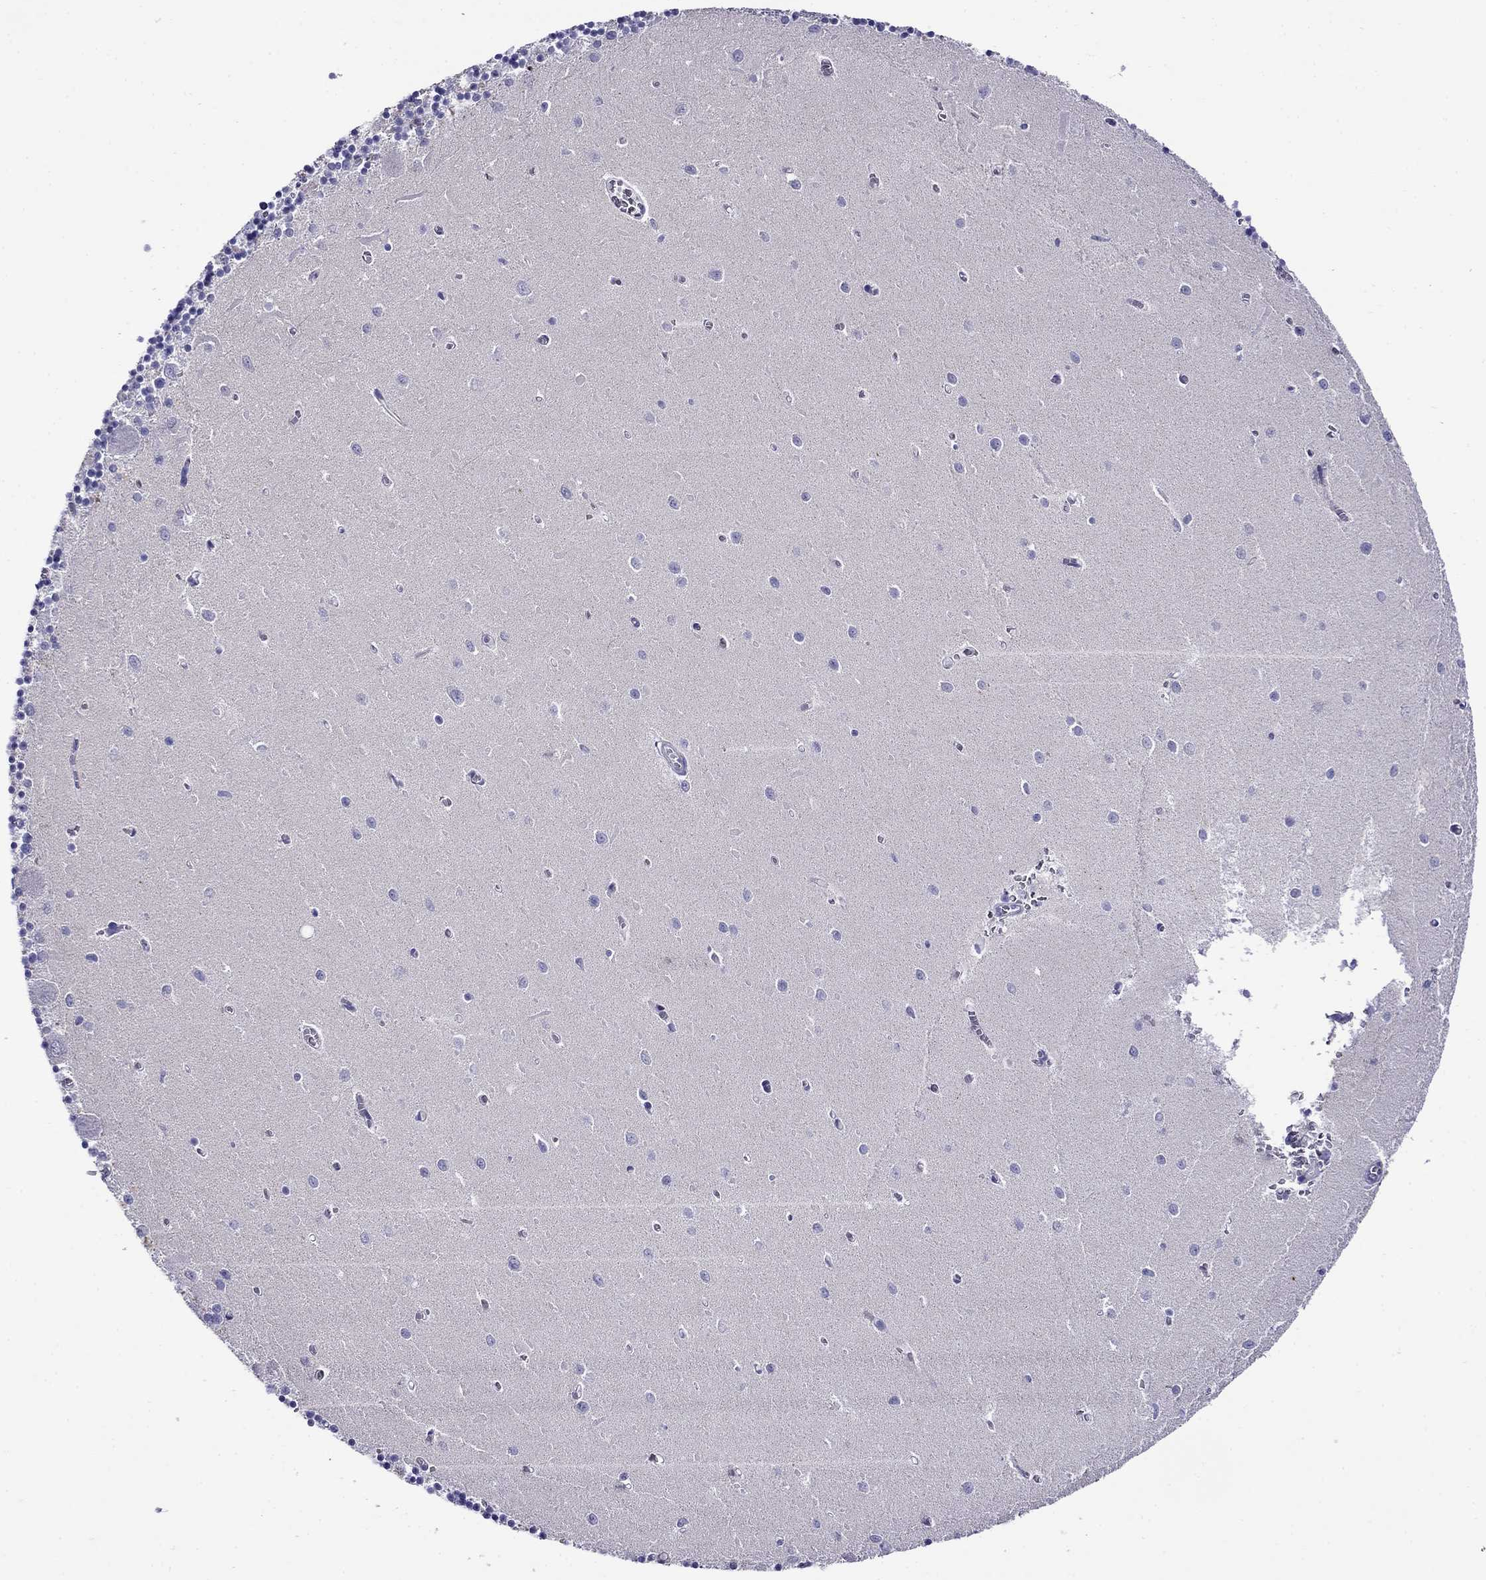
{"staining": {"intensity": "negative", "quantity": "none", "location": "none"}, "tissue": "cerebellum", "cell_type": "Cells in granular layer", "image_type": "normal", "snomed": [{"axis": "morphology", "description": "Normal tissue, NOS"}, {"axis": "topography", "description": "Cerebellum"}], "caption": "IHC of normal human cerebellum displays no staining in cells in granular layer. (Brightfield microscopy of DAB immunohistochemistry at high magnification).", "gene": "SCG2", "patient": {"sex": "female", "age": 64}}